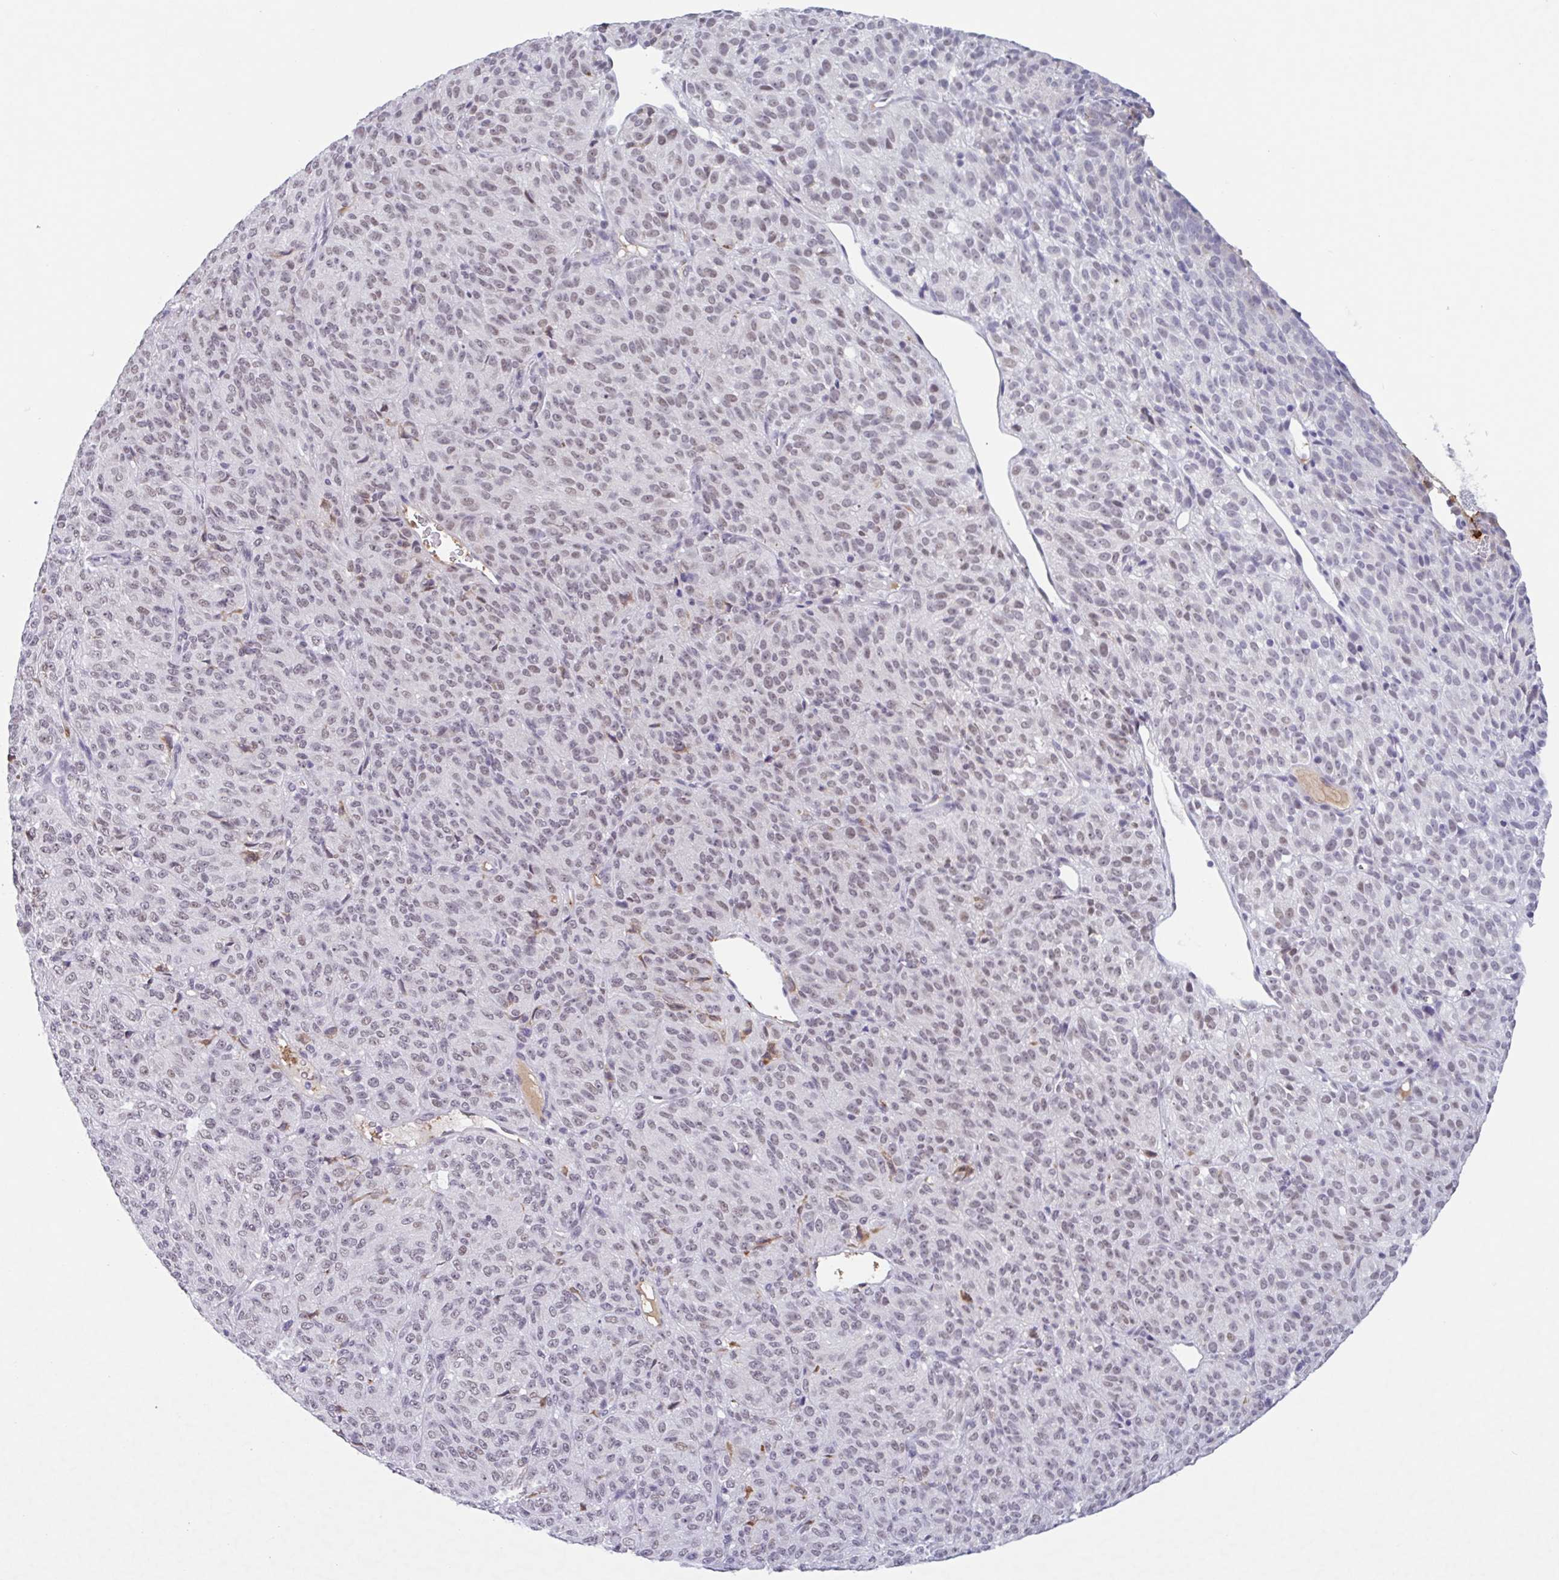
{"staining": {"intensity": "moderate", "quantity": "25%-75%", "location": "nuclear"}, "tissue": "melanoma", "cell_type": "Tumor cells", "image_type": "cancer", "snomed": [{"axis": "morphology", "description": "Malignant melanoma, Metastatic site"}, {"axis": "topography", "description": "Brain"}], "caption": "An IHC micrograph of tumor tissue is shown. Protein staining in brown shows moderate nuclear positivity in malignant melanoma (metastatic site) within tumor cells. (Brightfield microscopy of DAB IHC at high magnification).", "gene": "PLG", "patient": {"sex": "female", "age": 56}}